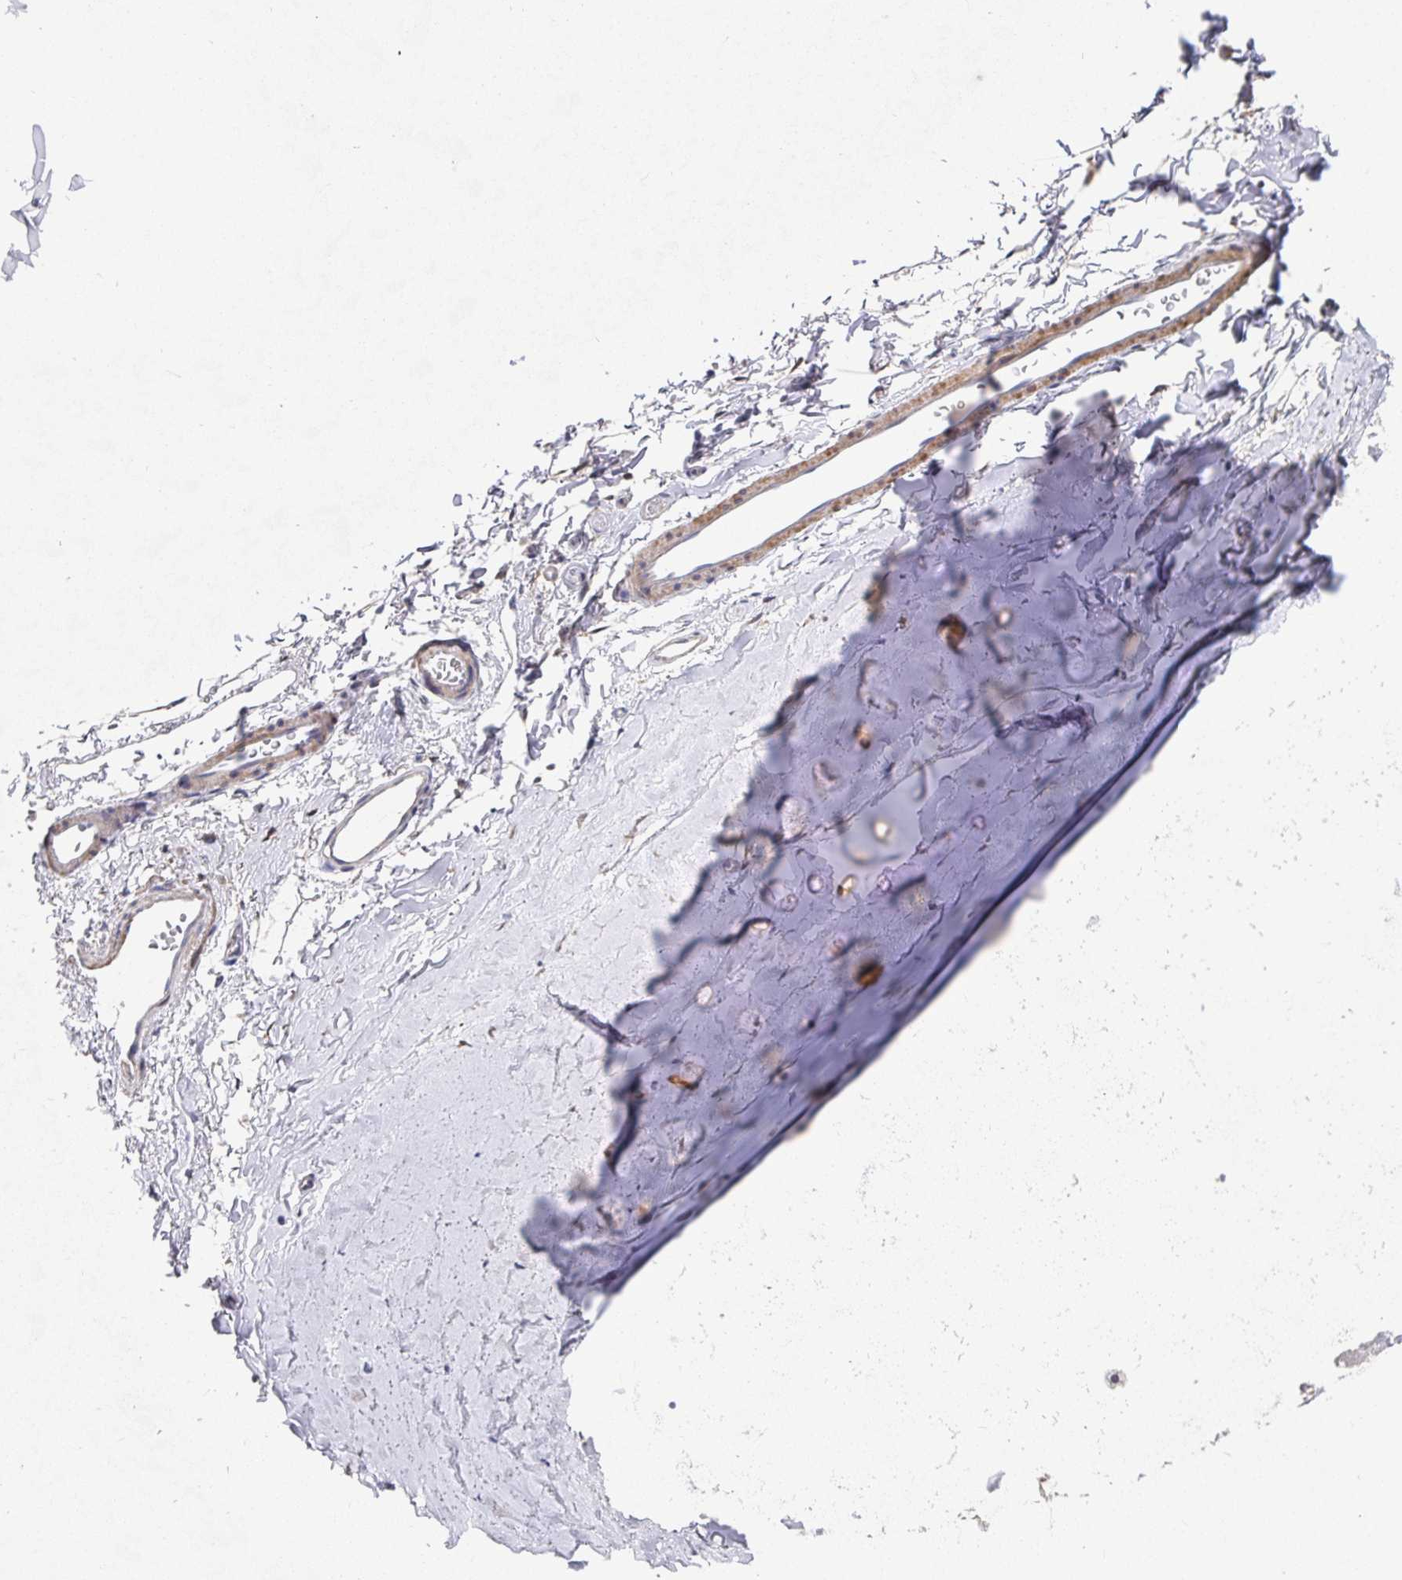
{"staining": {"intensity": "negative", "quantity": "none", "location": "none"}, "tissue": "soft tissue", "cell_type": "Chondrocytes", "image_type": "normal", "snomed": [{"axis": "morphology", "description": "Normal tissue, NOS"}, {"axis": "topography", "description": "Cartilage tissue"}, {"axis": "topography", "description": "Bronchus"}], "caption": "The micrograph displays no significant staining in chondrocytes of soft tissue. Nuclei are stained in blue.", "gene": "ZIK1", "patient": {"sex": "female", "age": 79}}